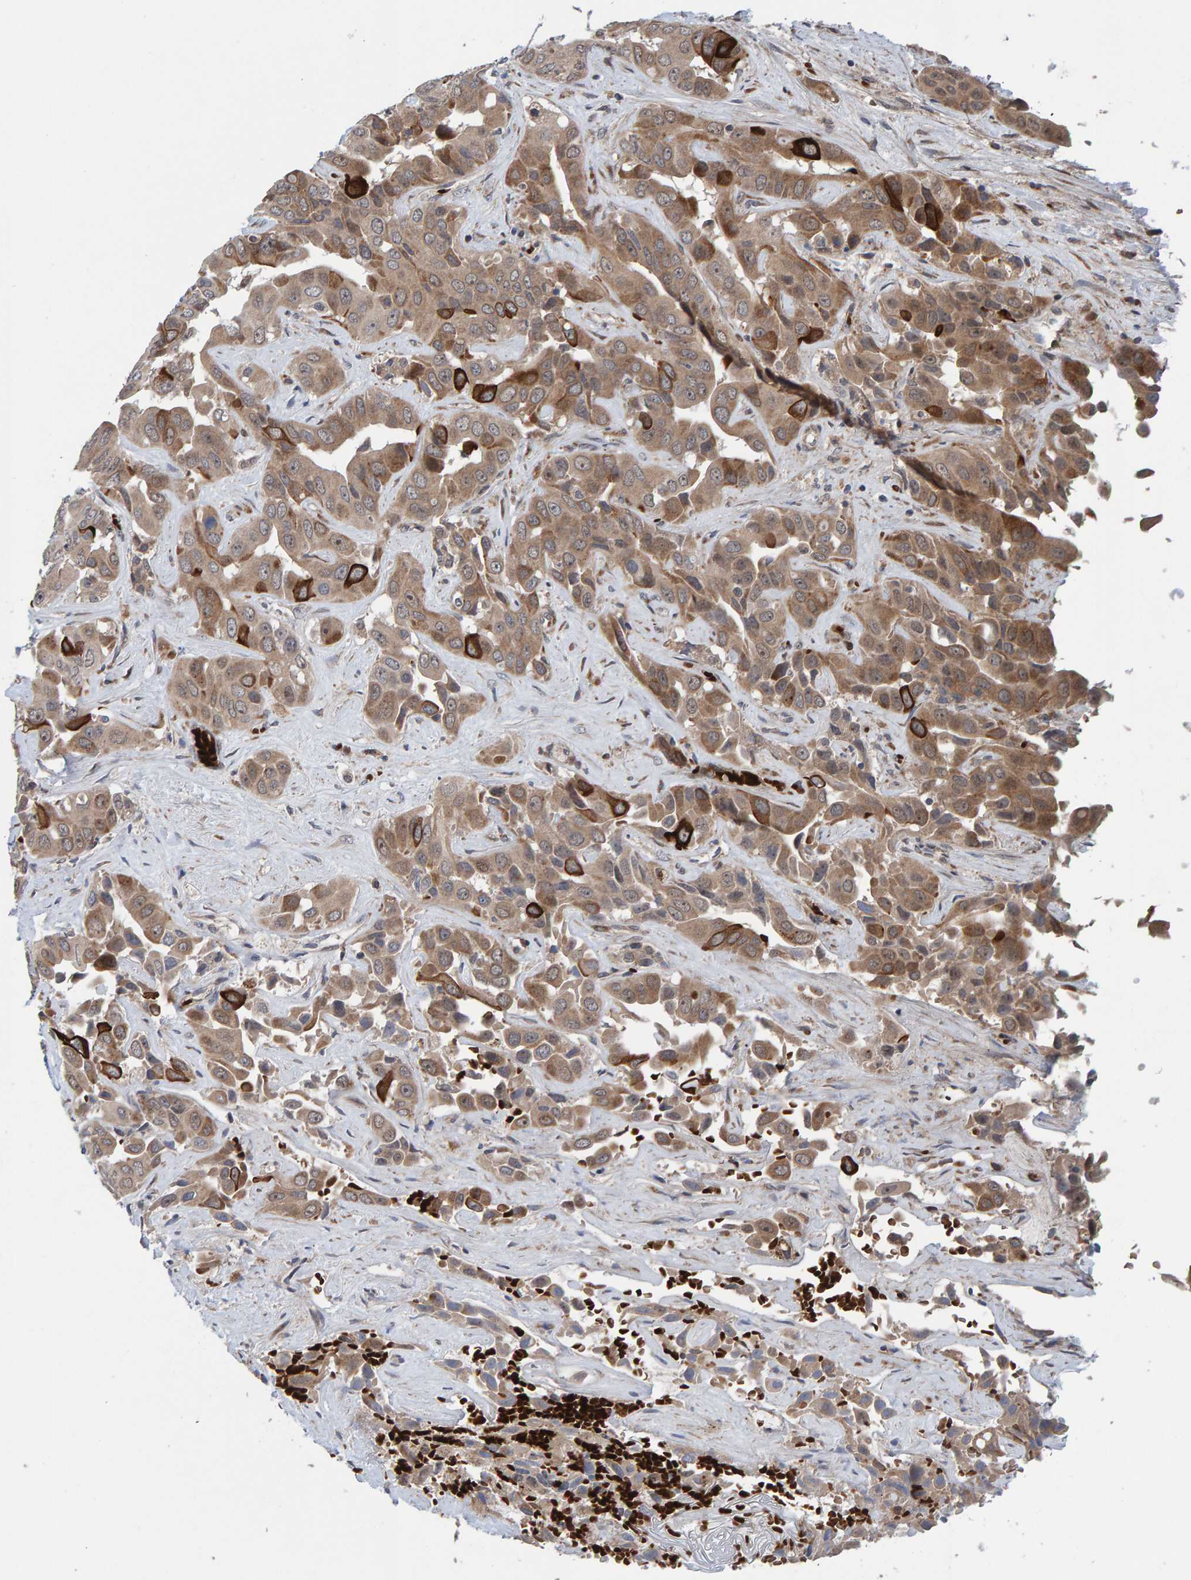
{"staining": {"intensity": "moderate", "quantity": ">75%", "location": "cytoplasmic/membranous"}, "tissue": "liver cancer", "cell_type": "Tumor cells", "image_type": "cancer", "snomed": [{"axis": "morphology", "description": "Cholangiocarcinoma"}, {"axis": "topography", "description": "Liver"}], "caption": "Cholangiocarcinoma (liver) stained with a protein marker displays moderate staining in tumor cells.", "gene": "MFSD6L", "patient": {"sex": "female", "age": 52}}